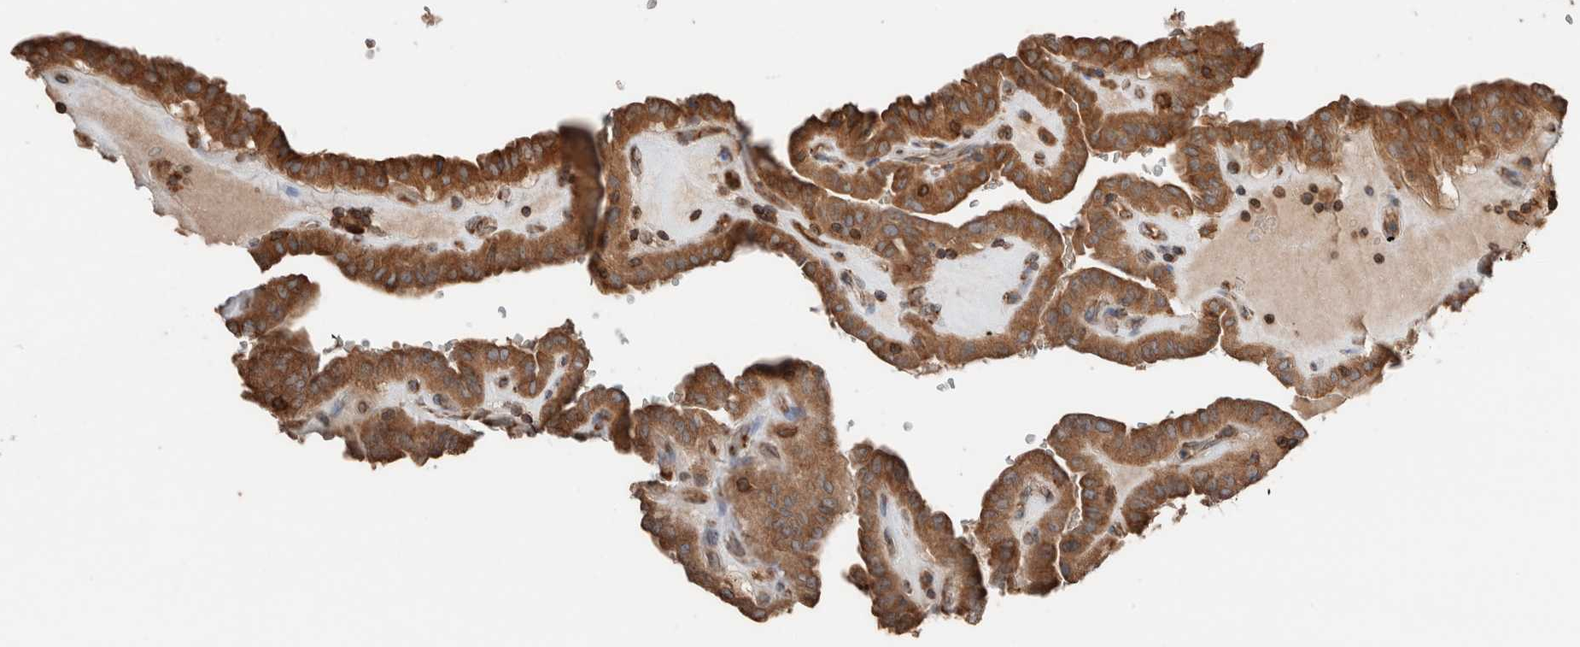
{"staining": {"intensity": "moderate", "quantity": ">75%", "location": "cytoplasmic/membranous"}, "tissue": "thyroid cancer", "cell_type": "Tumor cells", "image_type": "cancer", "snomed": [{"axis": "morphology", "description": "Papillary adenocarcinoma, NOS"}, {"axis": "topography", "description": "Thyroid gland"}], "caption": "About >75% of tumor cells in human thyroid papillary adenocarcinoma display moderate cytoplasmic/membranous protein staining as visualized by brown immunohistochemical staining.", "gene": "ERAP2", "patient": {"sex": "male", "age": 77}}